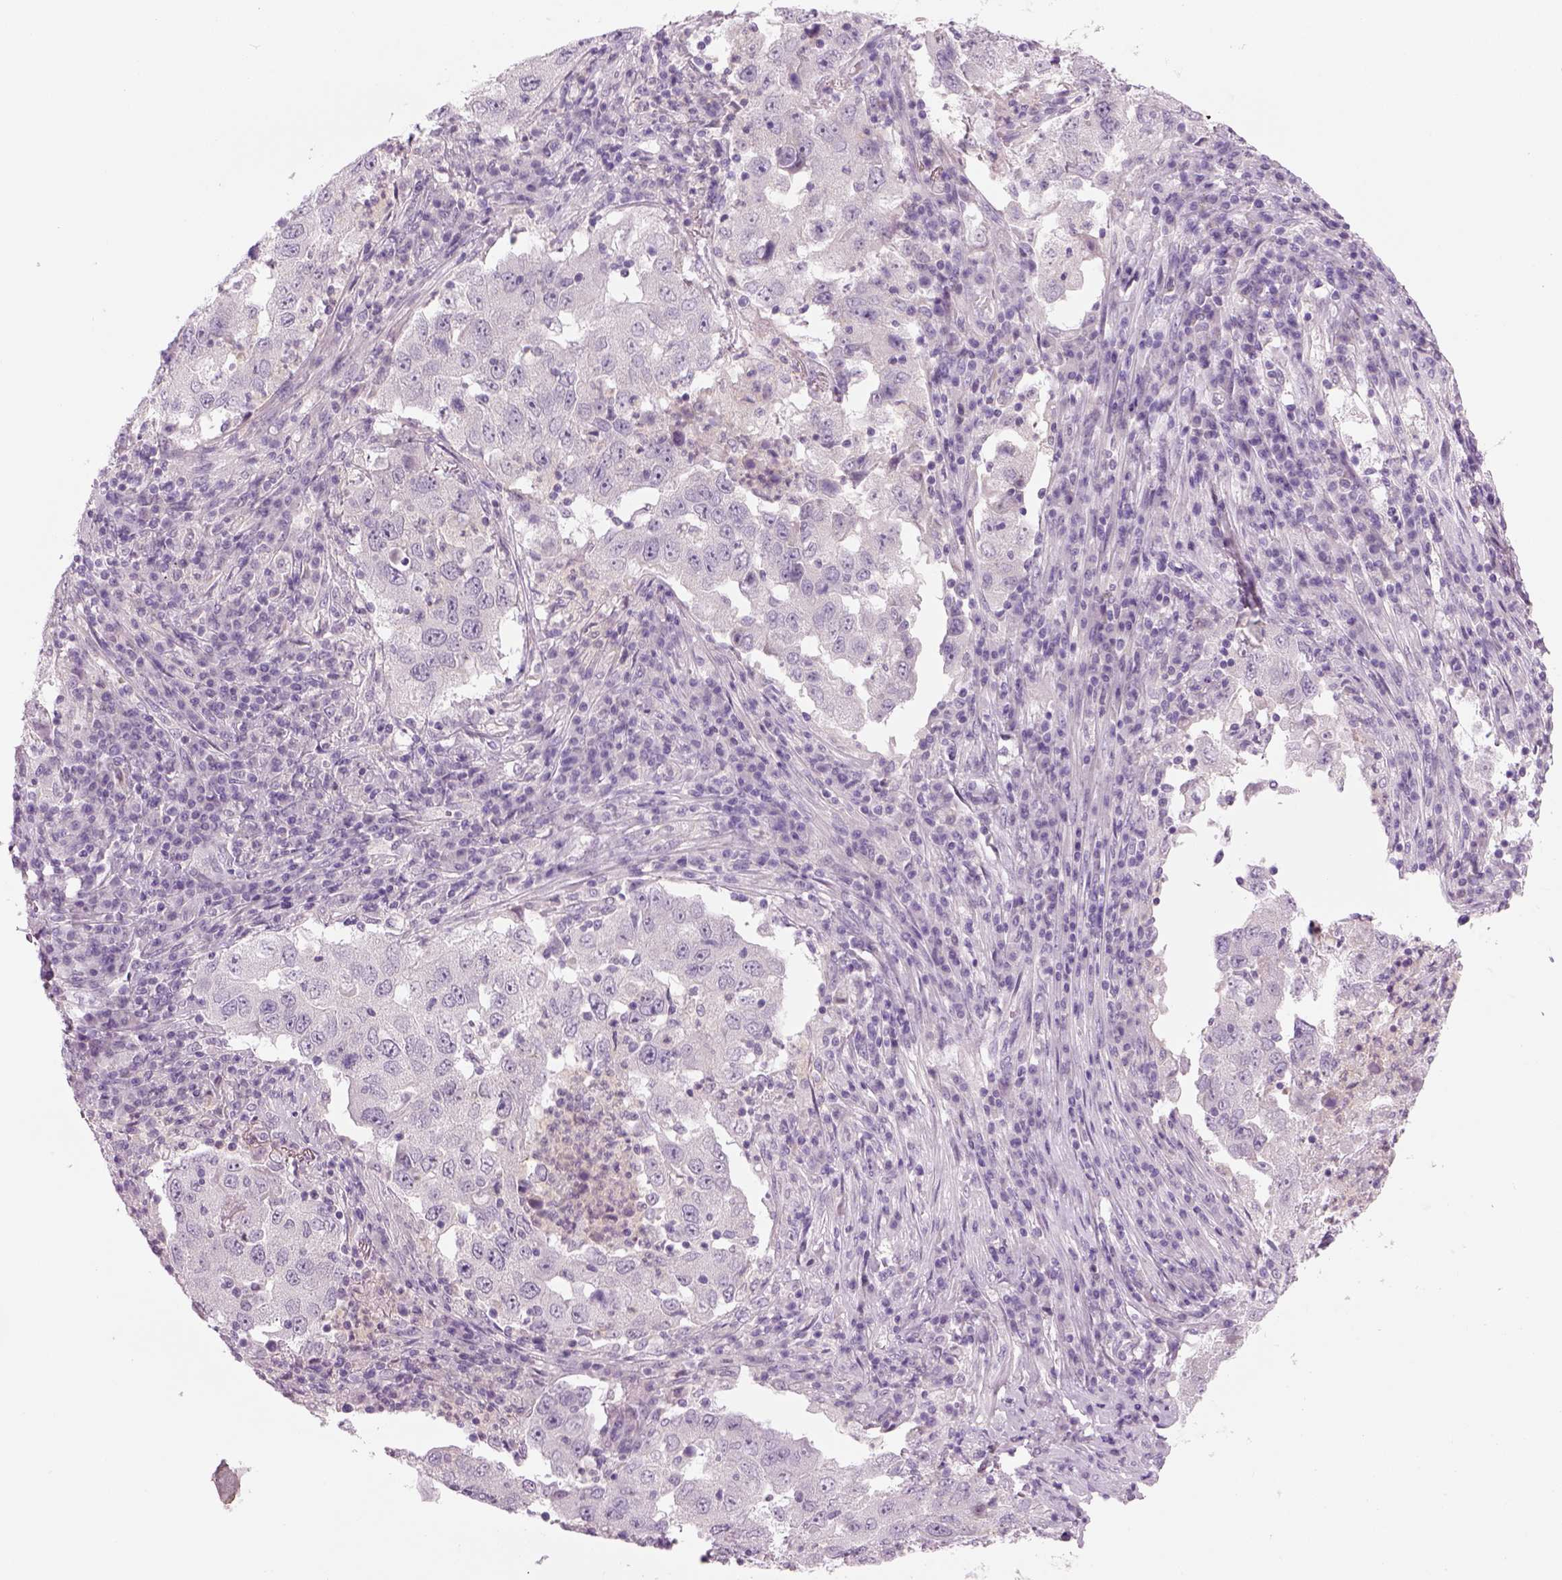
{"staining": {"intensity": "negative", "quantity": "none", "location": "none"}, "tissue": "lung cancer", "cell_type": "Tumor cells", "image_type": "cancer", "snomed": [{"axis": "morphology", "description": "Adenocarcinoma, NOS"}, {"axis": "topography", "description": "Lung"}], "caption": "The micrograph displays no staining of tumor cells in lung adenocarcinoma.", "gene": "MDH1B", "patient": {"sex": "male", "age": 73}}